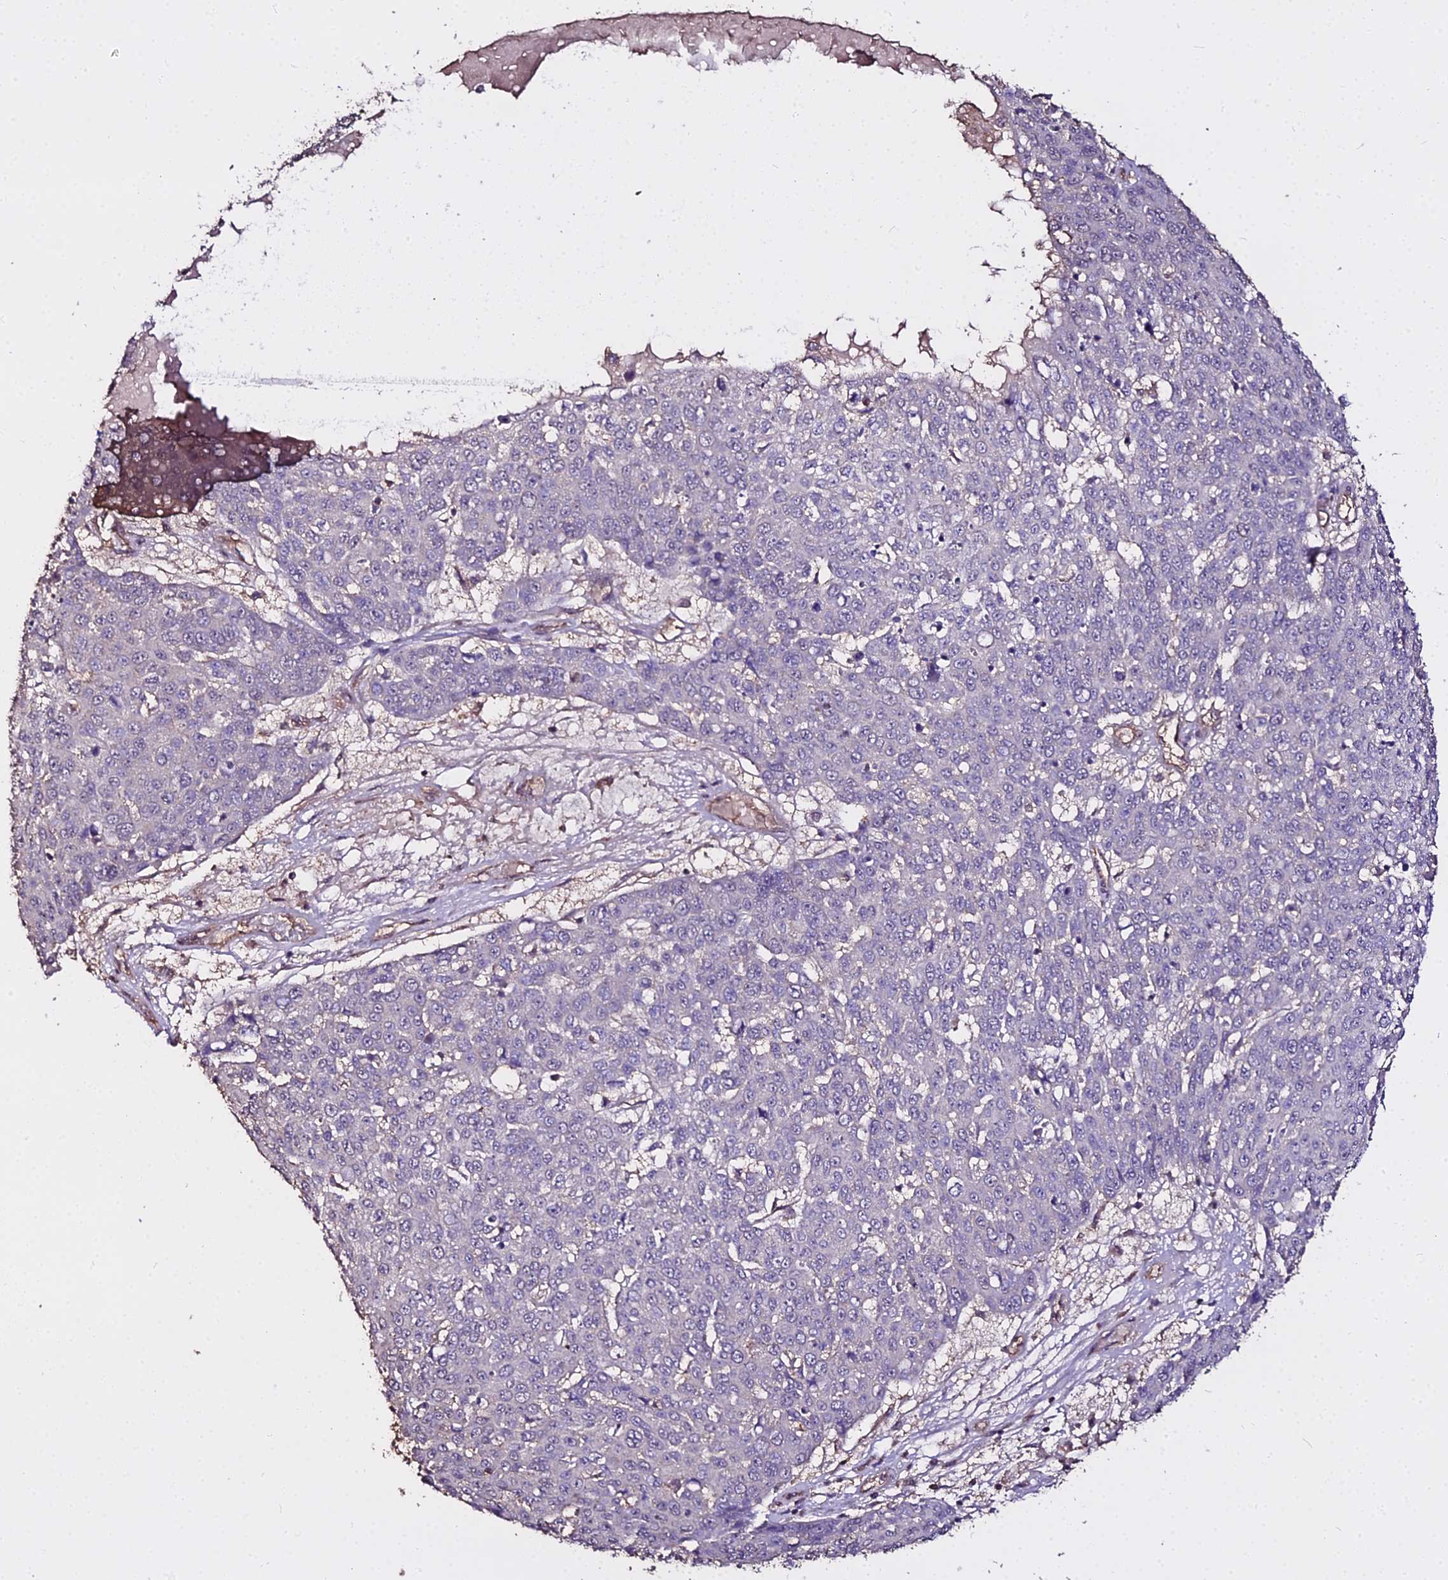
{"staining": {"intensity": "negative", "quantity": "none", "location": "none"}, "tissue": "skin cancer", "cell_type": "Tumor cells", "image_type": "cancer", "snomed": [{"axis": "morphology", "description": "Squamous cell carcinoma, NOS"}, {"axis": "topography", "description": "Skin"}], "caption": "Tumor cells show no significant protein staining in skin squamous cell carcinoma. (Brightfield microscopy of DAB (3,3'-diaminobenzidine) immunohistochemistry (IHC) at high magnification).", "gene": "METTL13", "patient": {"sex": "male", "age": 71}}